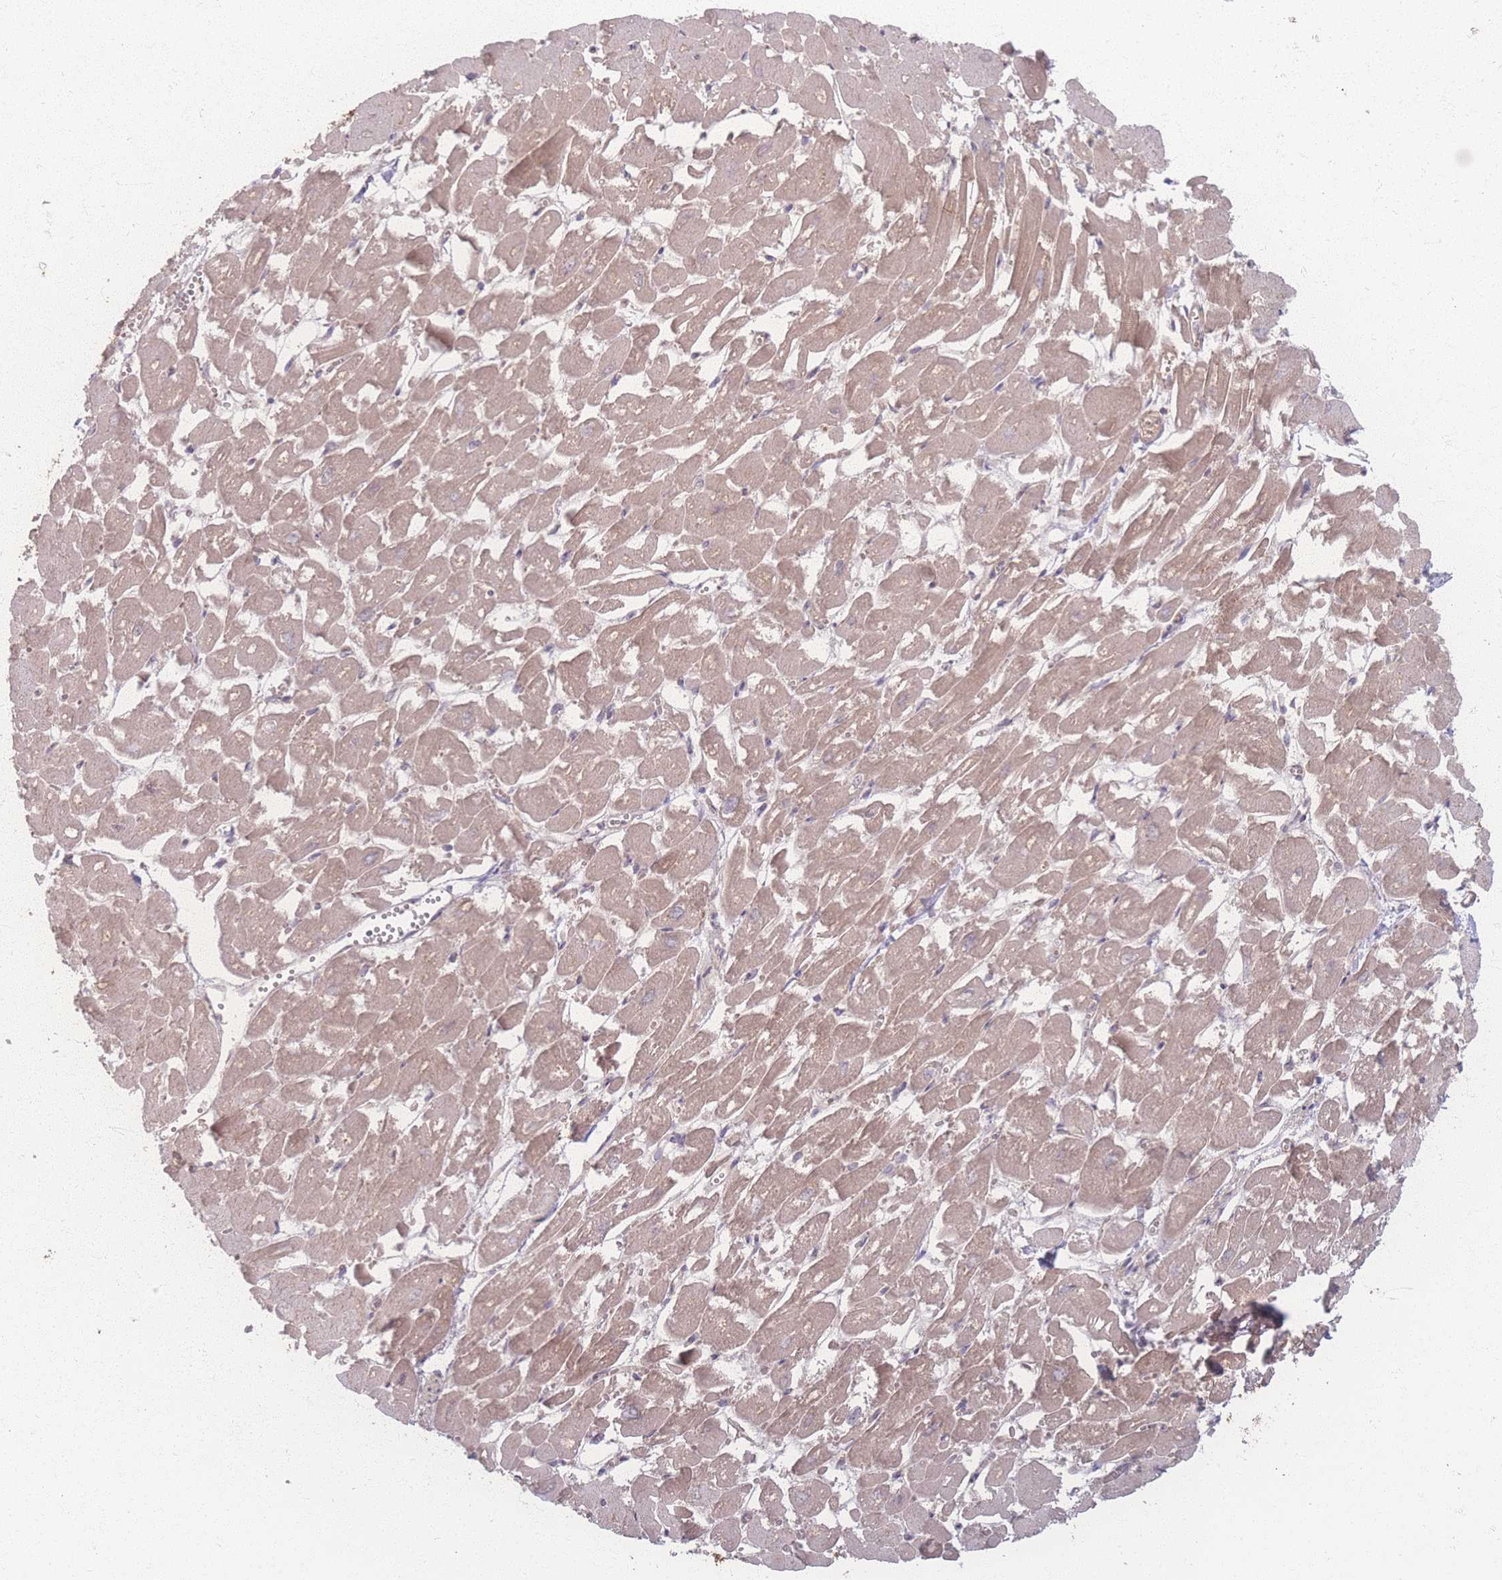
{"staining": {"intensity": "moderate", "quantity": "25%-75%", "location": "cytoplasmic/membranous"}, "tissue": "heart muscle", "cell_type": "Cardiomyocytes", "image_type": "normal", "snomed": [{"axis": "morphology", "description": "Normal tissue, NOS"}, {"axis": "topography", "description": "Heart"}], "caption": "The histopathology image demonstrates immunohistochemical staining of benign heart muscle. There is moderate cytoplasmic/membranous expression is seen in approximately 25%-75% of cardiomyocytes.", "gene": "INSR", "patient": {"sex": "male", "age": 54}}